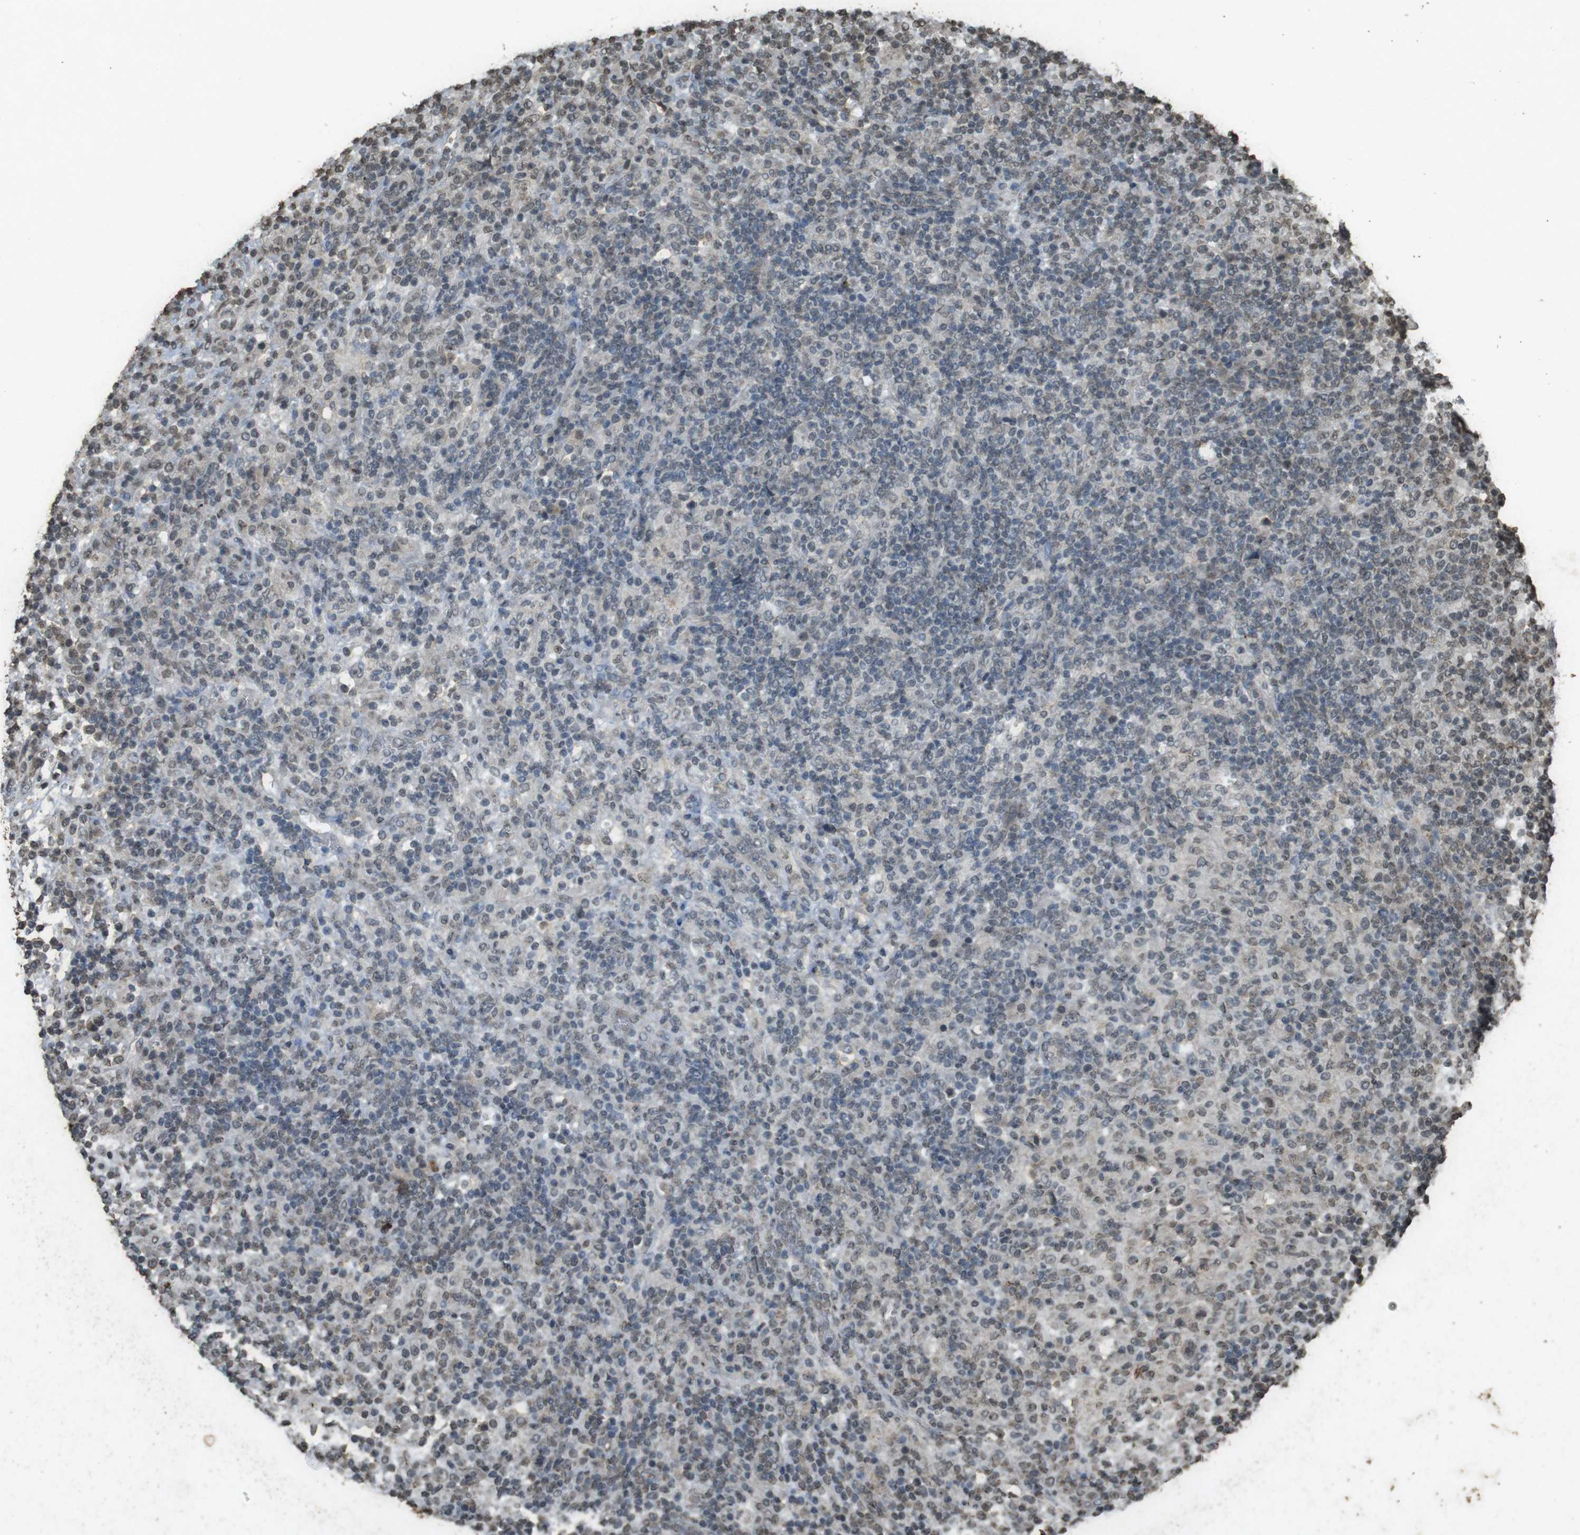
{"staining": {"intensity": "negative", "quantity": "none", "location": "none"}, "tissue": "lymphoma", "cell_type": "Tumor cells", "image_type": "cancer", "snomed": [{"axis": "morphology", "description": "Hodgkin's disease, NOS"}, {"axis": "topography", "description": "Lymph node"}], "caption": "Protein analysis of Hodgkin's disease reveals no significant positivity in tumor cells.", "gene": "ORC4", "patient": {"sex": "male", "age": 70}}